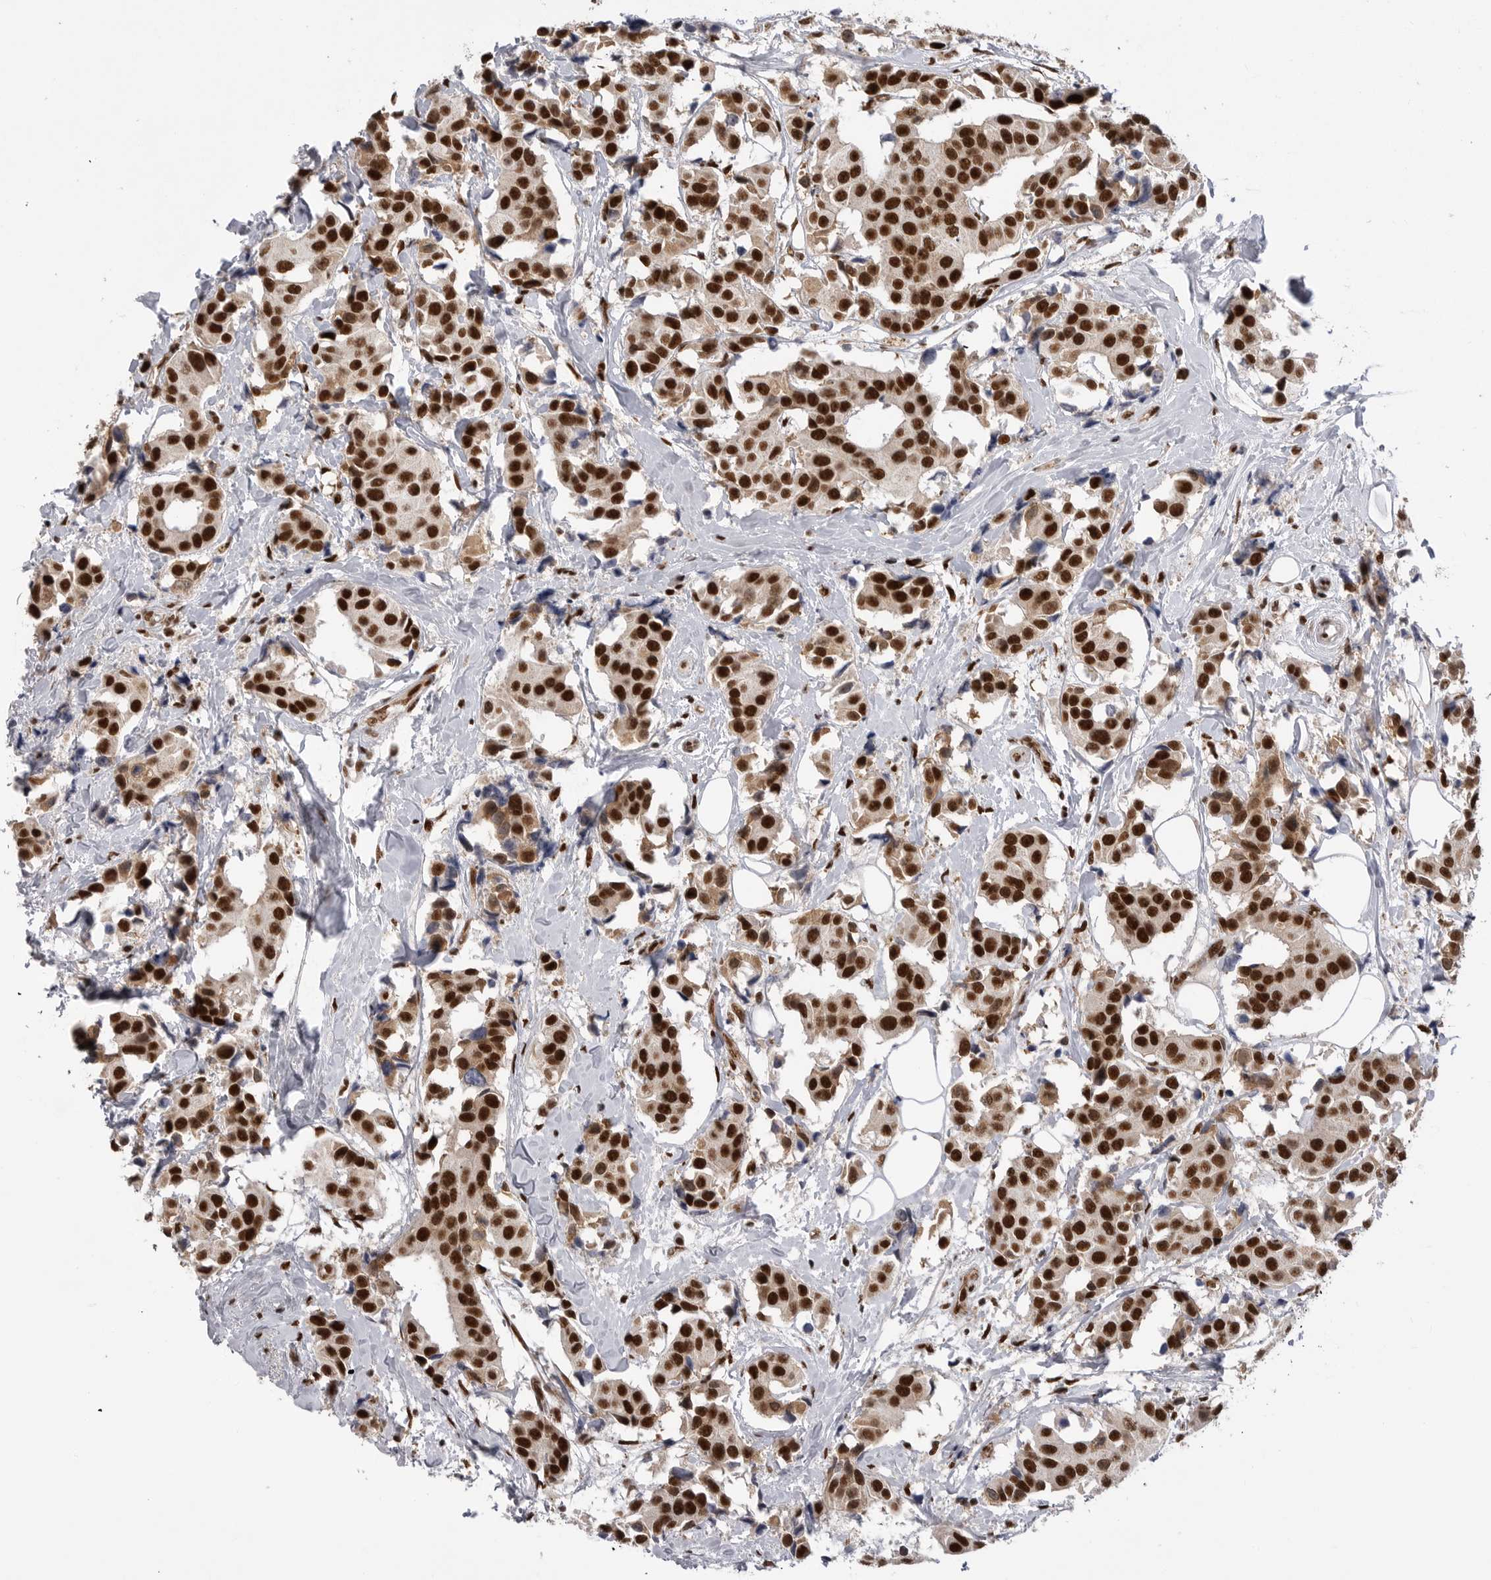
{"staining": {"intensity": "strong", "quantity": ">75%", "location": "nuclear"}, "tissue": "breast cancer", "cell_type": "Tumor cells", "image_type": "cancer", "snomed": [{"axis": "morphology", "description": "Normal tissue, NOS"}, {"axis": "morphology", "description": "Duct carcinoma"}, {"axis": "topography", "description": "Breast"}], "caption": "There is high levels of strong nuclear staining in tumor cells of intraductal carcinoma (breast), as demonstrated by immunohistochemical staining (brown color).", "gene": "PPP1R8", "patient": {"sex": "female", "age": 39}}